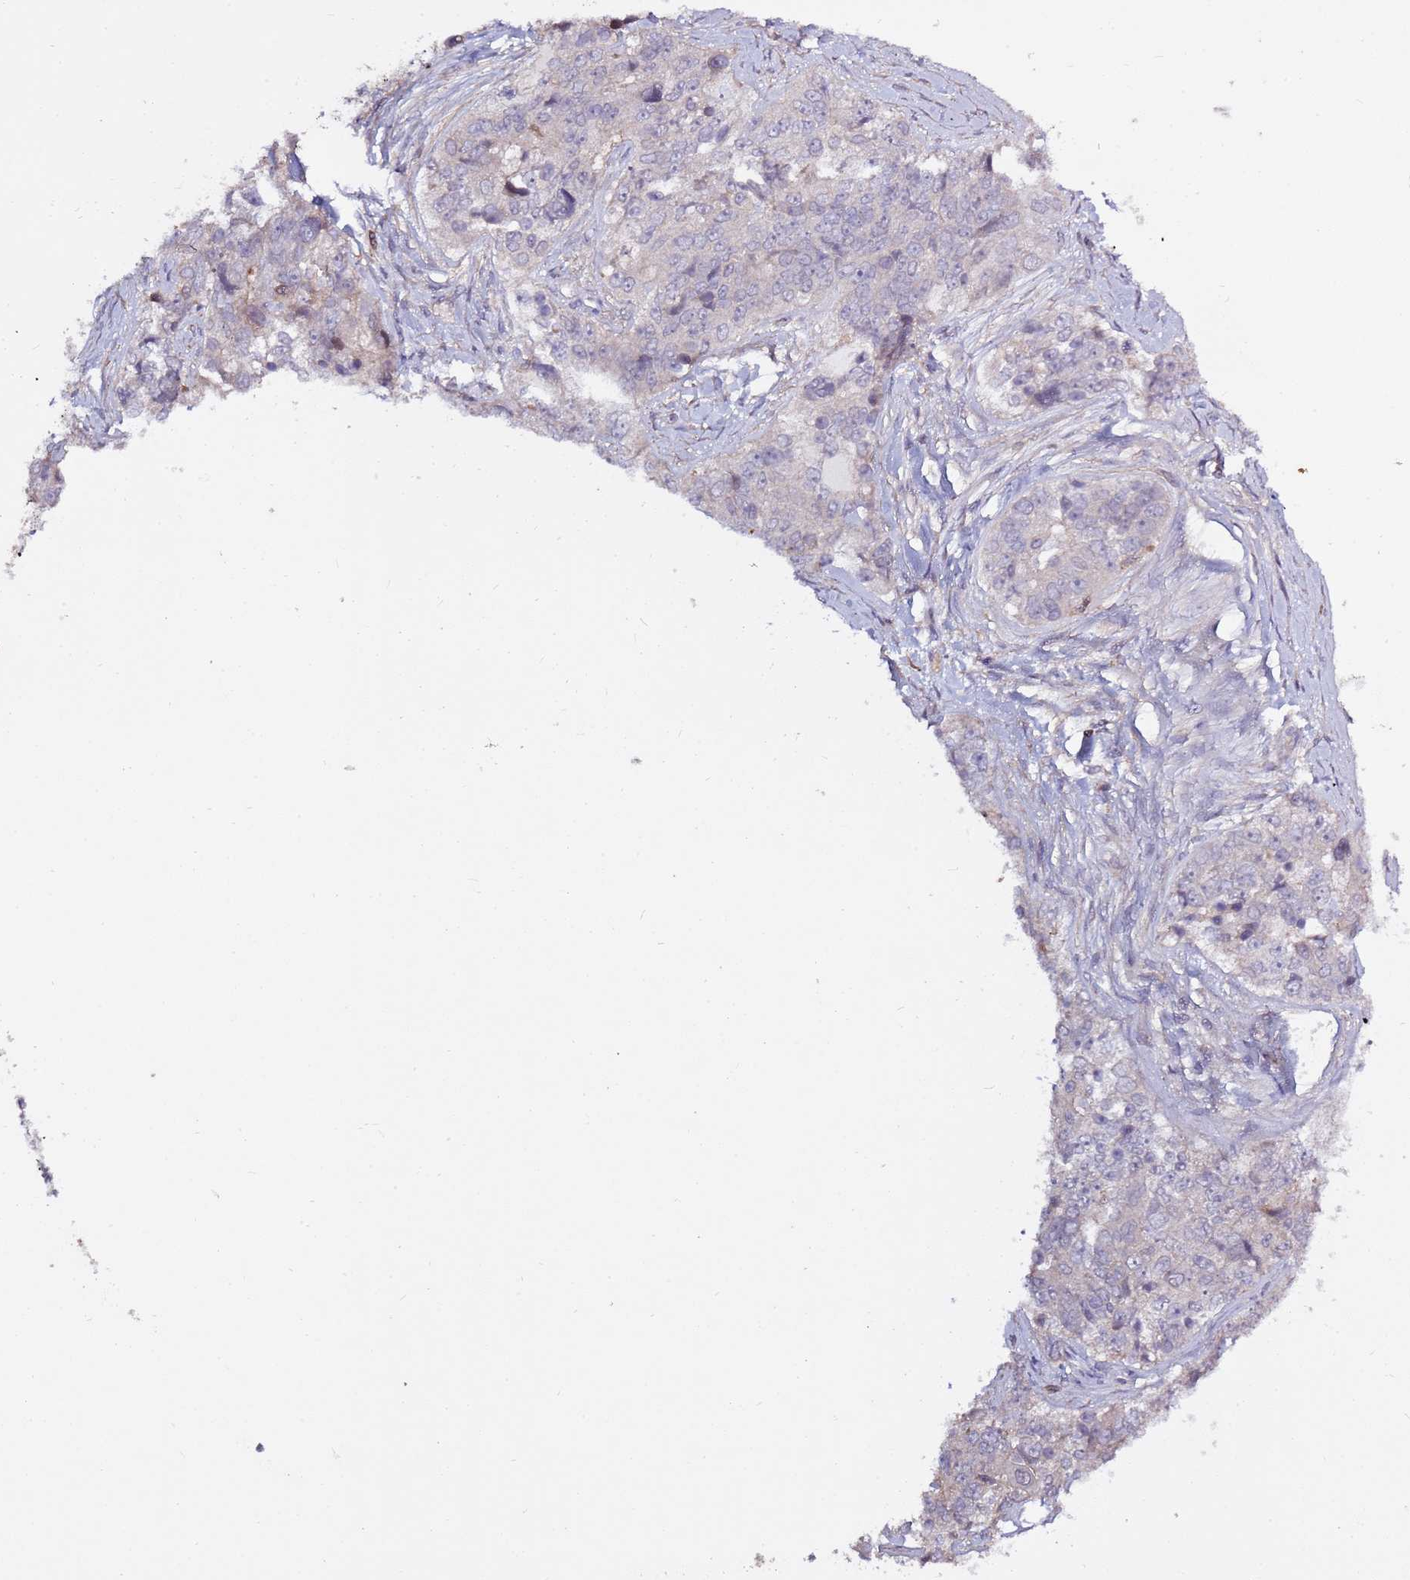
{"staining": {"intensity": "negative", "quantity": "none", "location": "none"}, "tissue": "ovarian cancer", "cell_type": "Tumor cells", "image_type": "cancer", "snomed": [{"axis": "morphology", "description": "Carcinoma, endometroid"}, {"axis": "topography", "description": "Ovary"}], "caption": "Tumor cells are negative for brown protein staining in ovarian endometroid carcinoma. (Brightfield microscopy of DAB immunohistochemistry (IHC) at high magnification).", "gene": "EVA1B", "patient": {"sex": "female", "age": 51}}